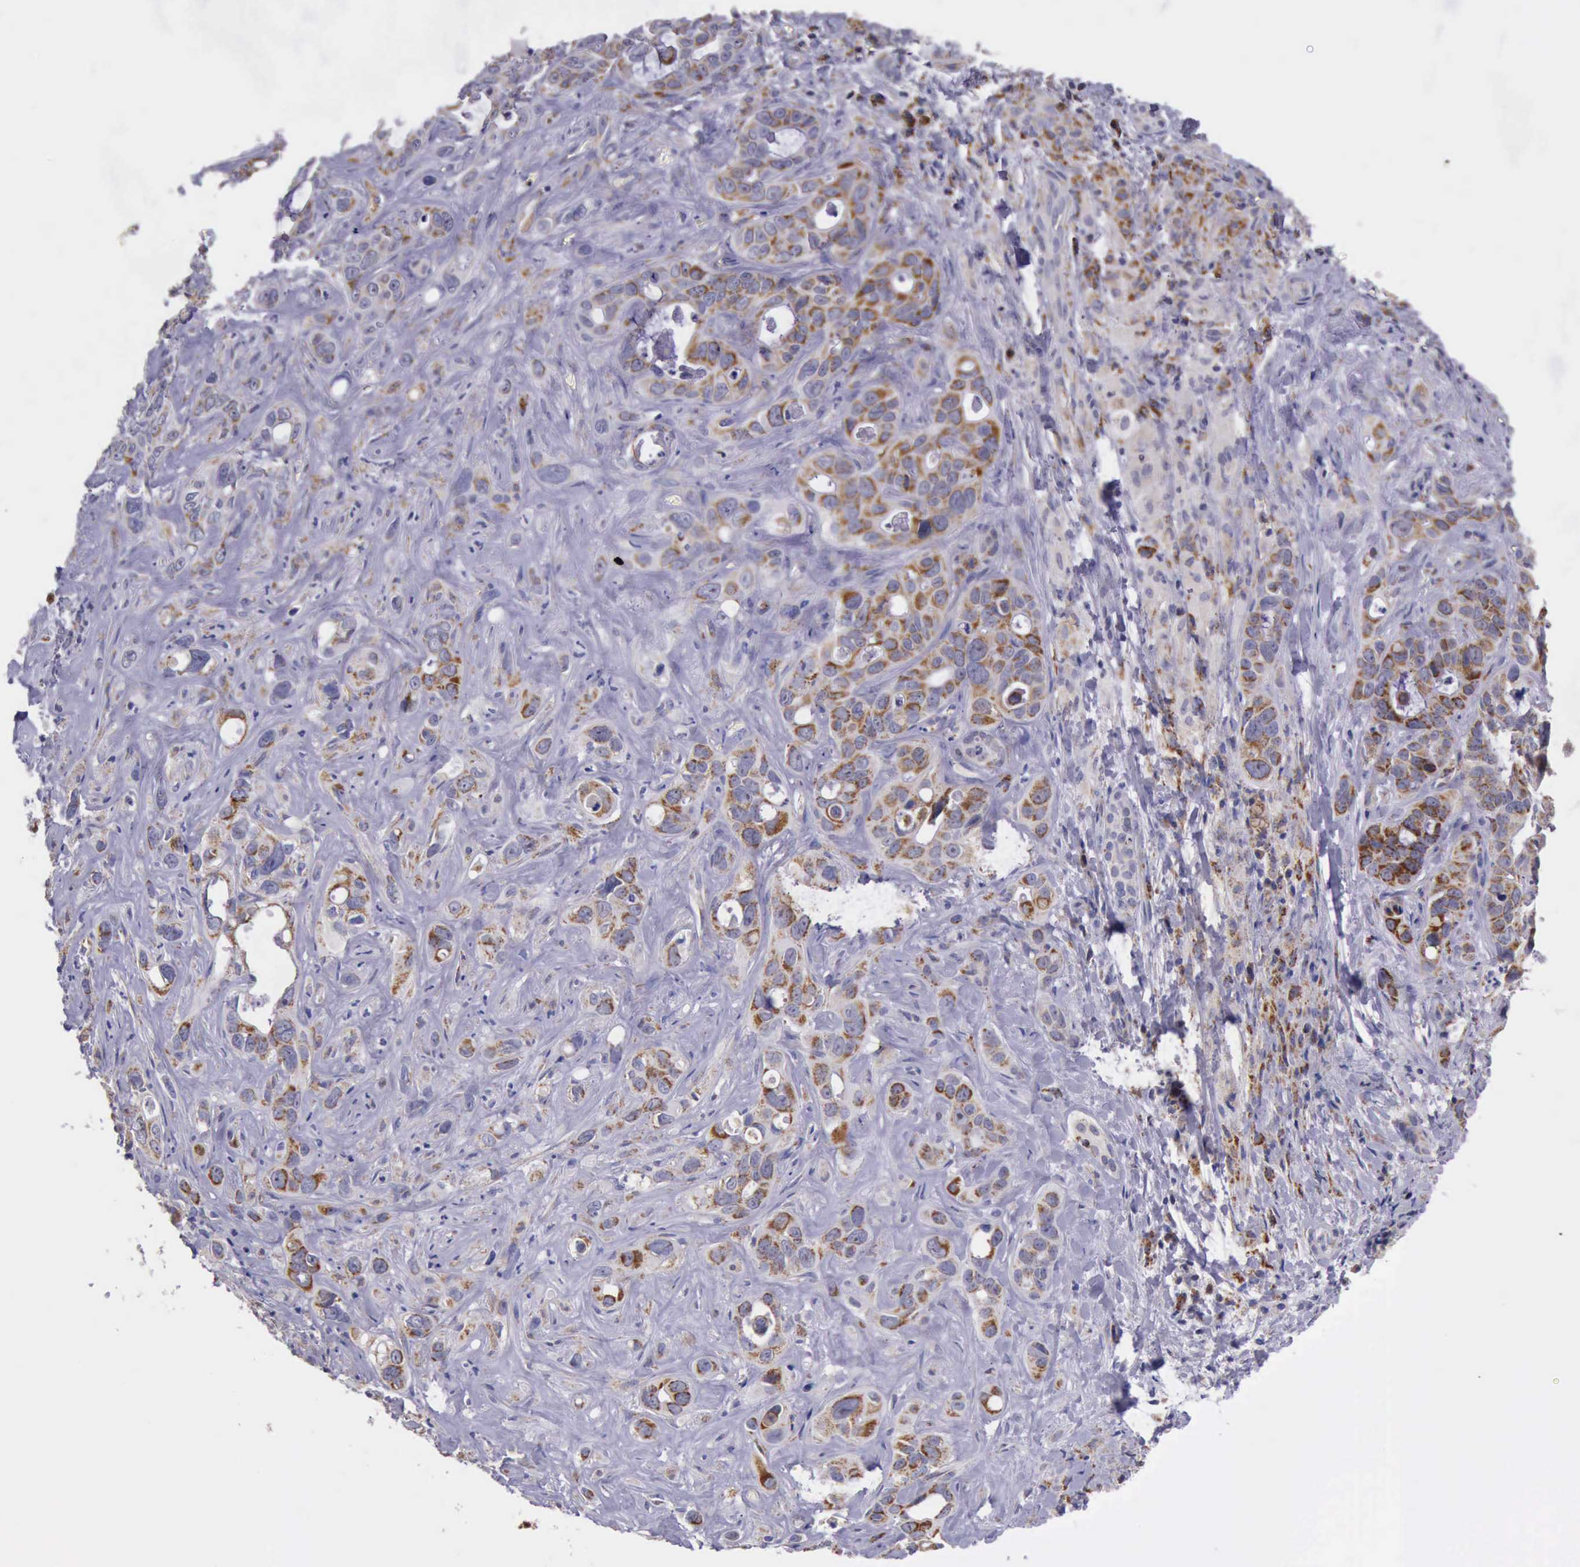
{"staining": {"intensity": "moderate", "quantity": ">75%", "location": "cytoplasmic/membranous"}, "tissue": "liver cancer", "cell_type": "Tumor cells", "image_type": "cancer", "snomed": [{"axis": "morphology", "description": "Cholangiocarcinoma"}, {"axis": "topography", "description": "Liver"}], "caption": "This histopathology image demonstrates liver cancer (cholangiocarcinoma) stained with immunohistochemistry (IHC) to label a protein in brown. The cytoplasmic/membranous of tumor cells show moderate positivity for the protein. Nuclei are counter-stained blue.", "gene": "TXN2", "patient": {"sex": "female", "age": 79}}